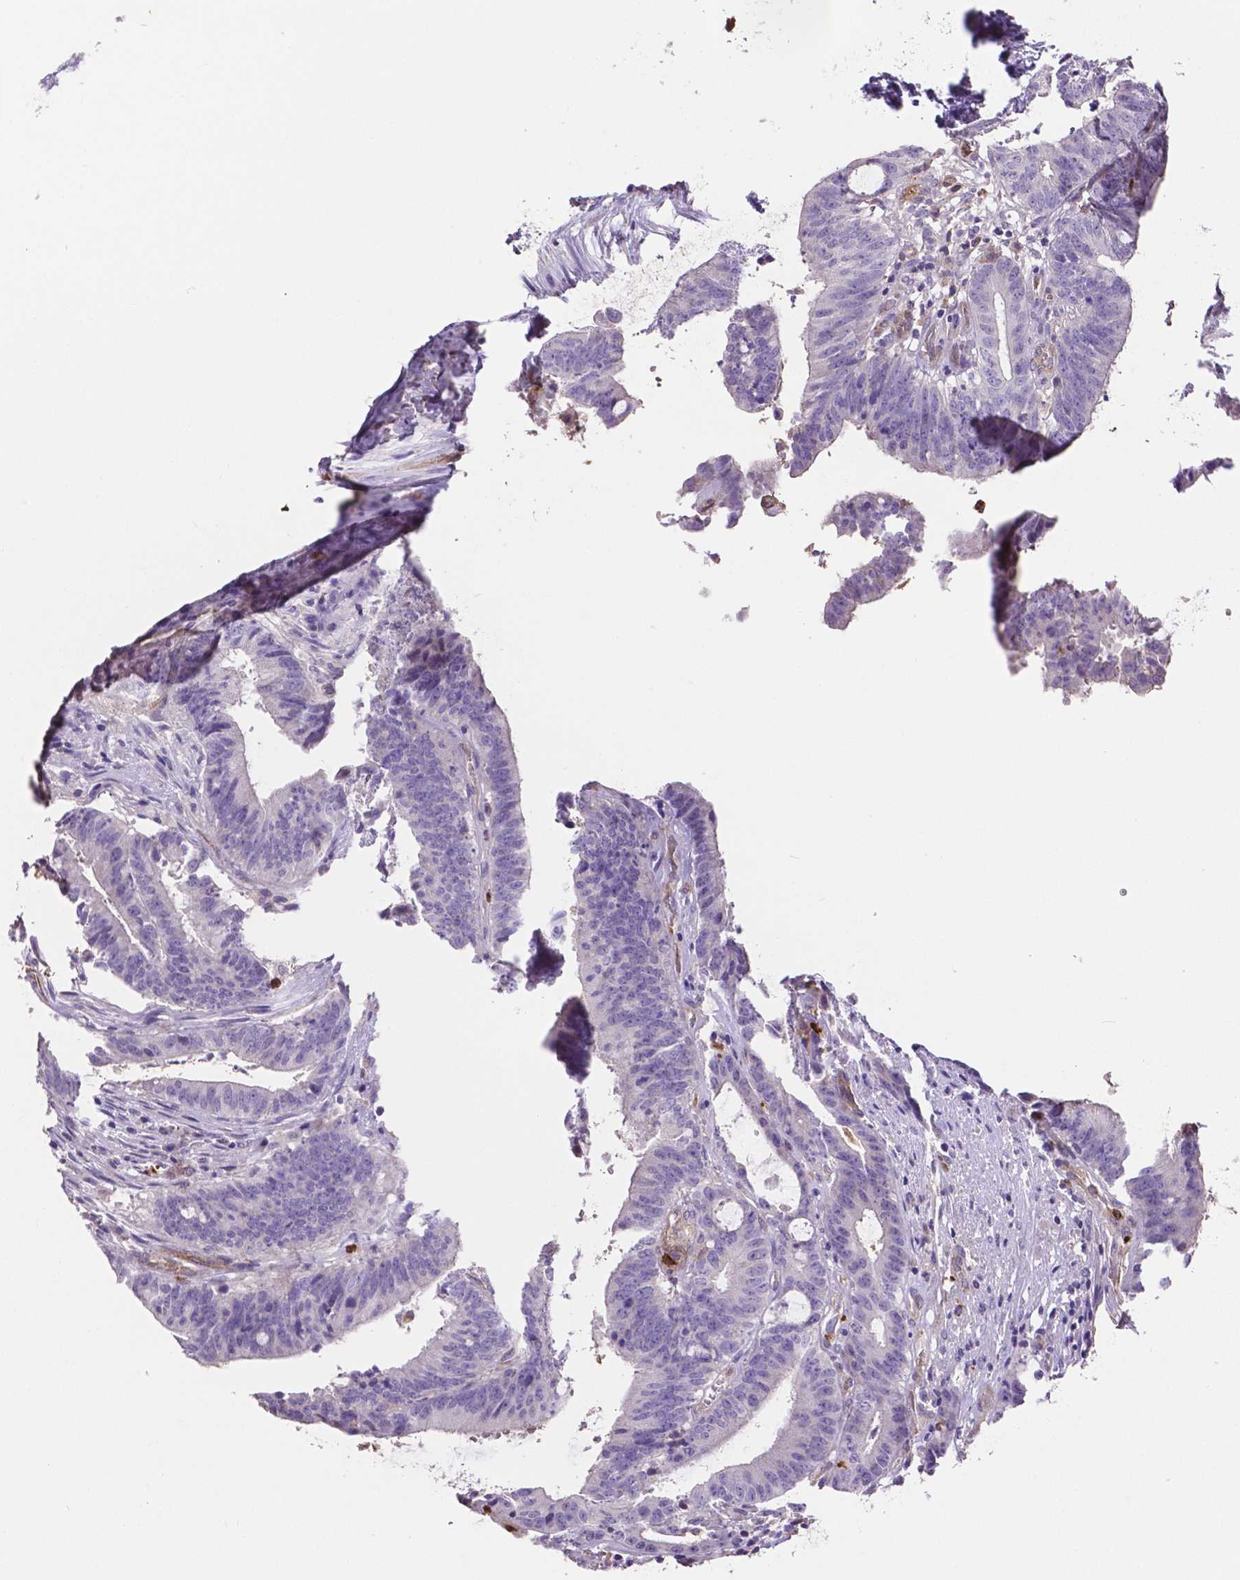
{"staining": {"intensity": "negative", "quantity": "none", "location": "none"}, "tissue": "colorectal cancer", "cell_type": "Tumor cells", "image_type": "cancer", "snomed": [{"axis": "morphology", "description": "Adenocarcinoma, NOS"}, {"axis": "topography", "description": "Colon"}], "caption": "This is a image of immunohistochemistry staining of colorectal cancer, which shows no positivity in tumor cells.", "gene": "MMP9", "patient": {"sex": "female", "age": 43}}